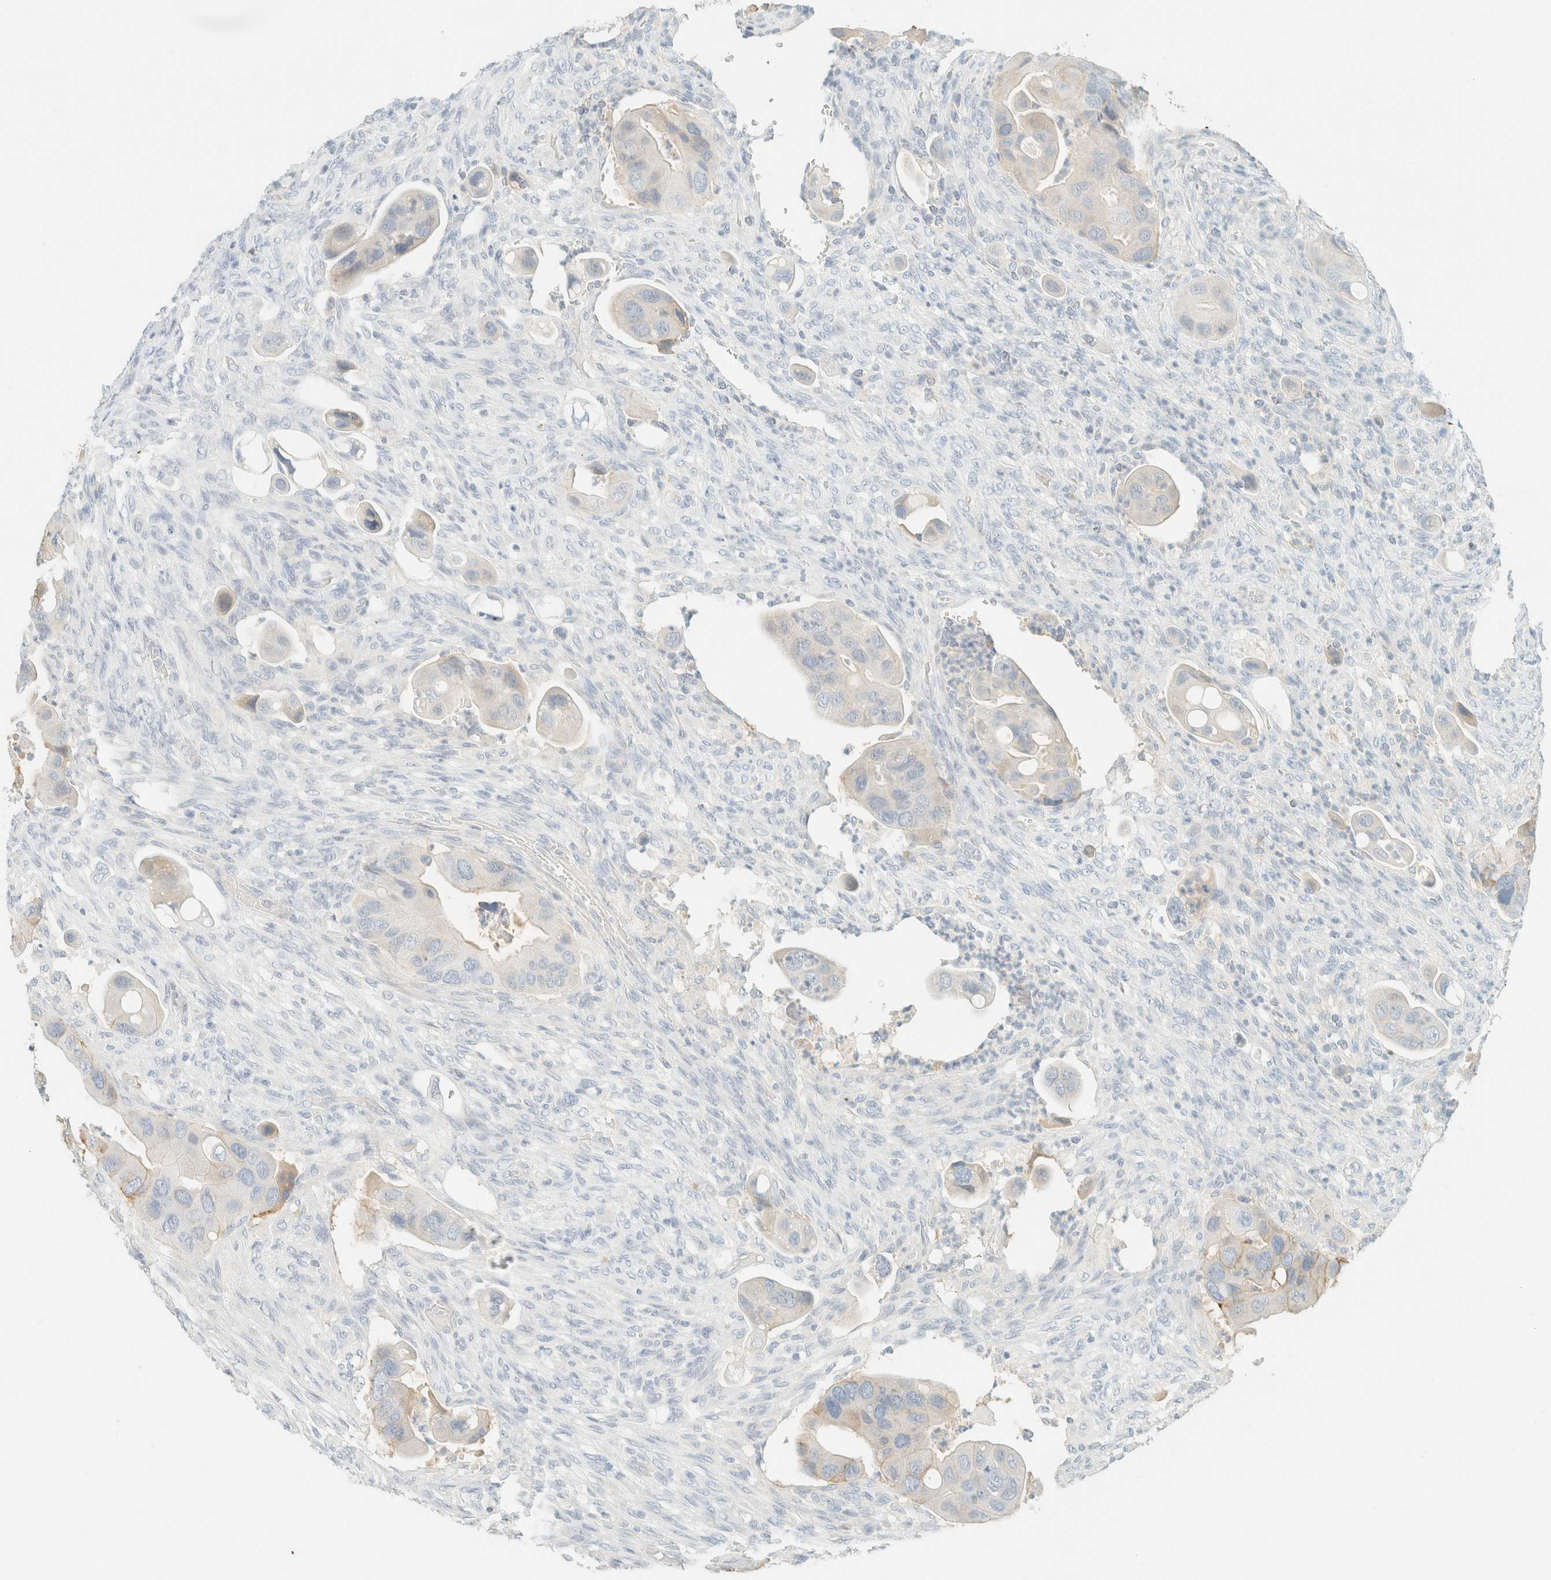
{"staining": {"intensity": "negative", "quantity": "none", "location": "none"}, "tissue": "colorectal cancer", "cell_type": "Tumor cells", "image_type": "cancer", "snomed": [{"axis": "morphology", "description": "Adenocarcinoma, NOS"}, {"axis": "topography", "description": "Rectum"}], "caption": "High power microscopy photomicrograph of an immunohistochemistry (IHC) image of adenocarcinoma (colorectal), revealing no significant expression in tumor cells. The staining was performed using DAB to visualize the protein expression in brown, while the nuclei were stained in blue with hematoxylin (Magnification: 20x).", "gene": "GPA33", "patient": {"sex": "female", "age": 57}}